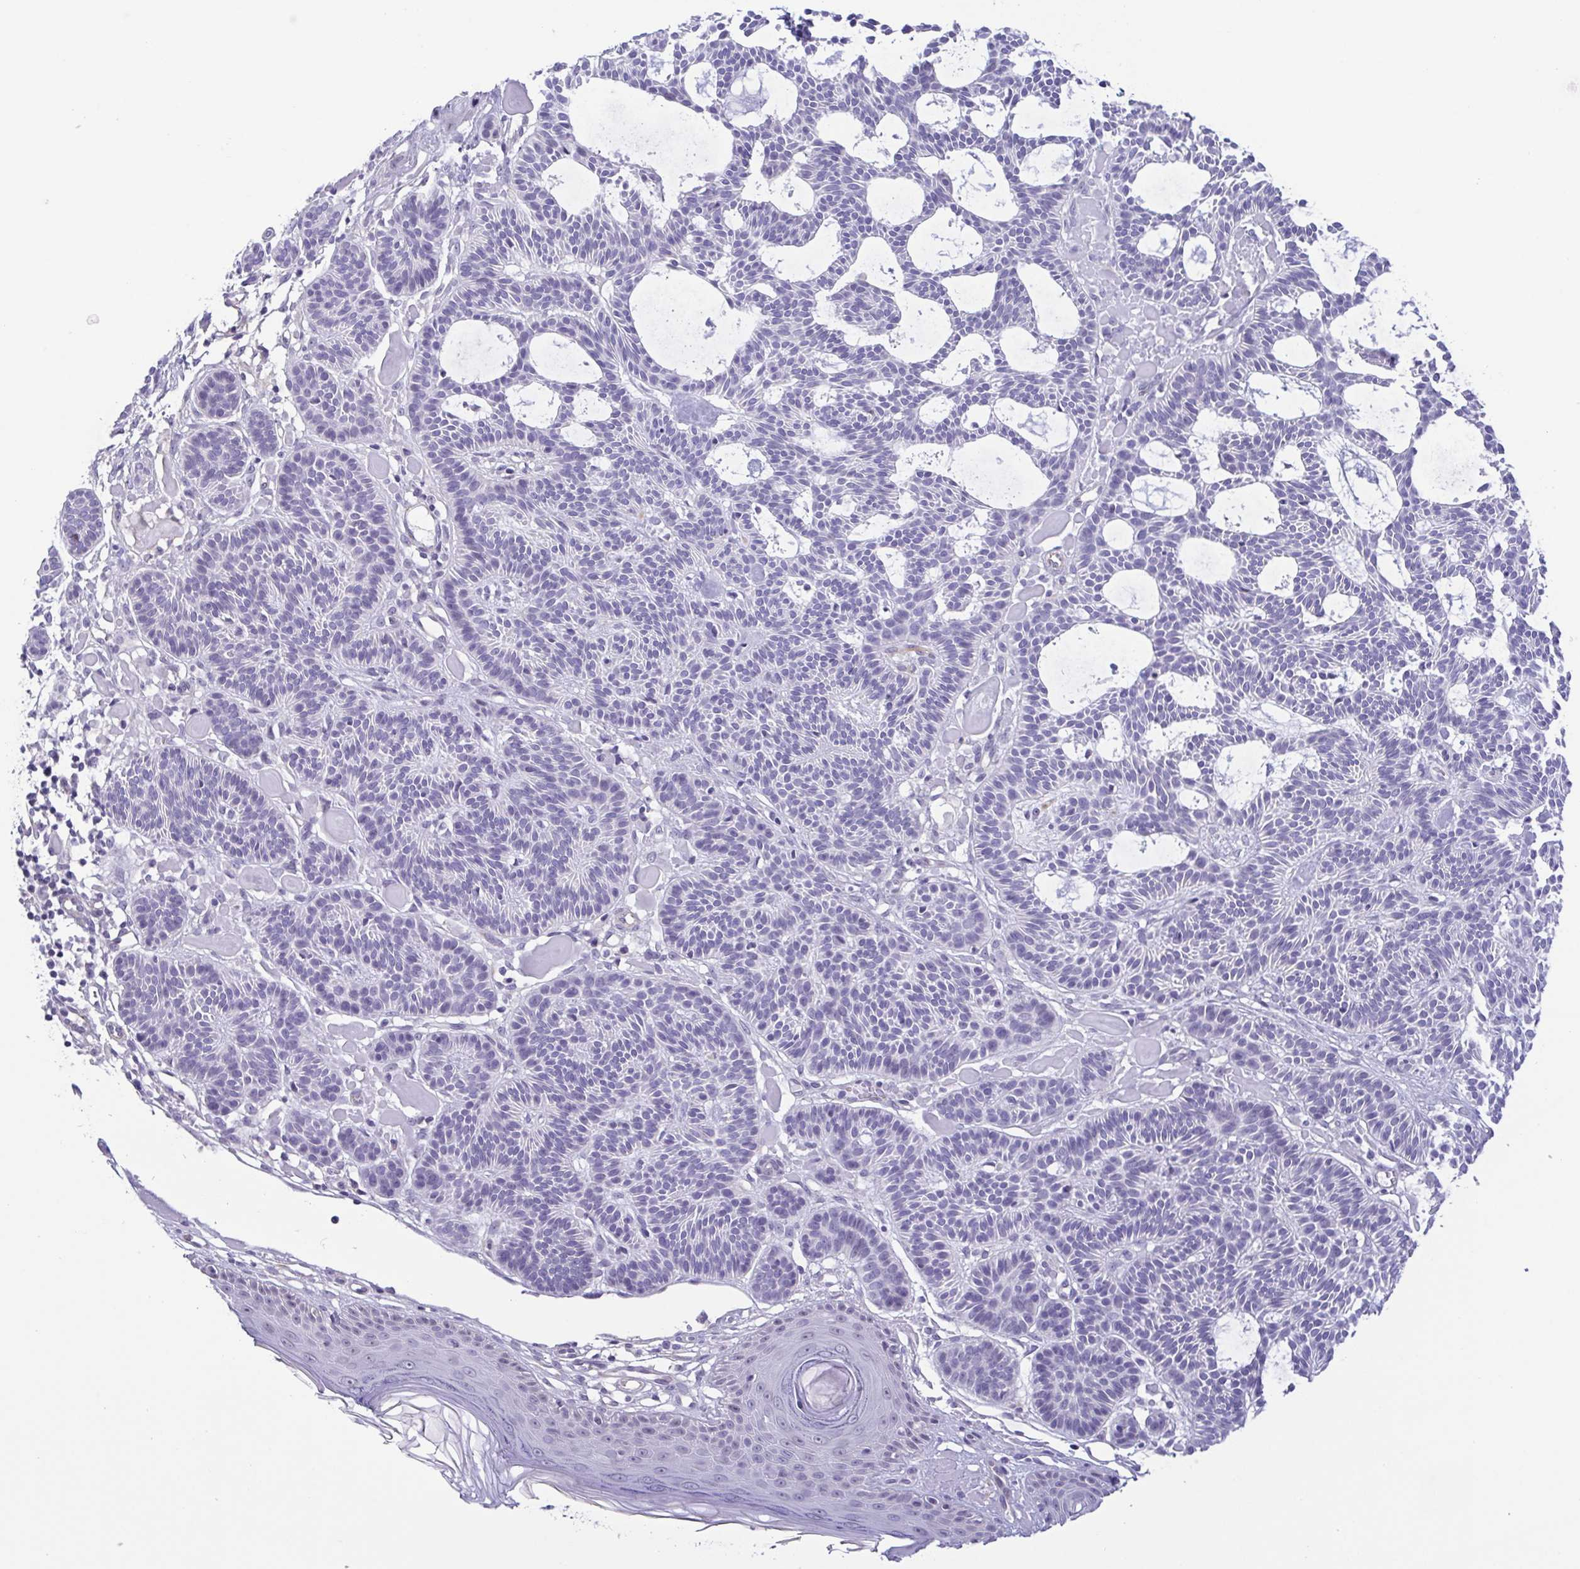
{"staining": {"intensity": "negative", "quantity": "none", "location": "none"}, "tissue": "skin cancer", "cell_type": "Tumor cells", "image_type": "cancer", "snomed": [{"axis": "morphology", "description": "Basal cell carcinoma"}, {"axis": "topography", "description": "Skin"}], "caption": "Image shows no protein expression in tumor cells of skin cancer tissue.", "gene": "MYL7", "patient": {"sex": "male", "age": 85}}